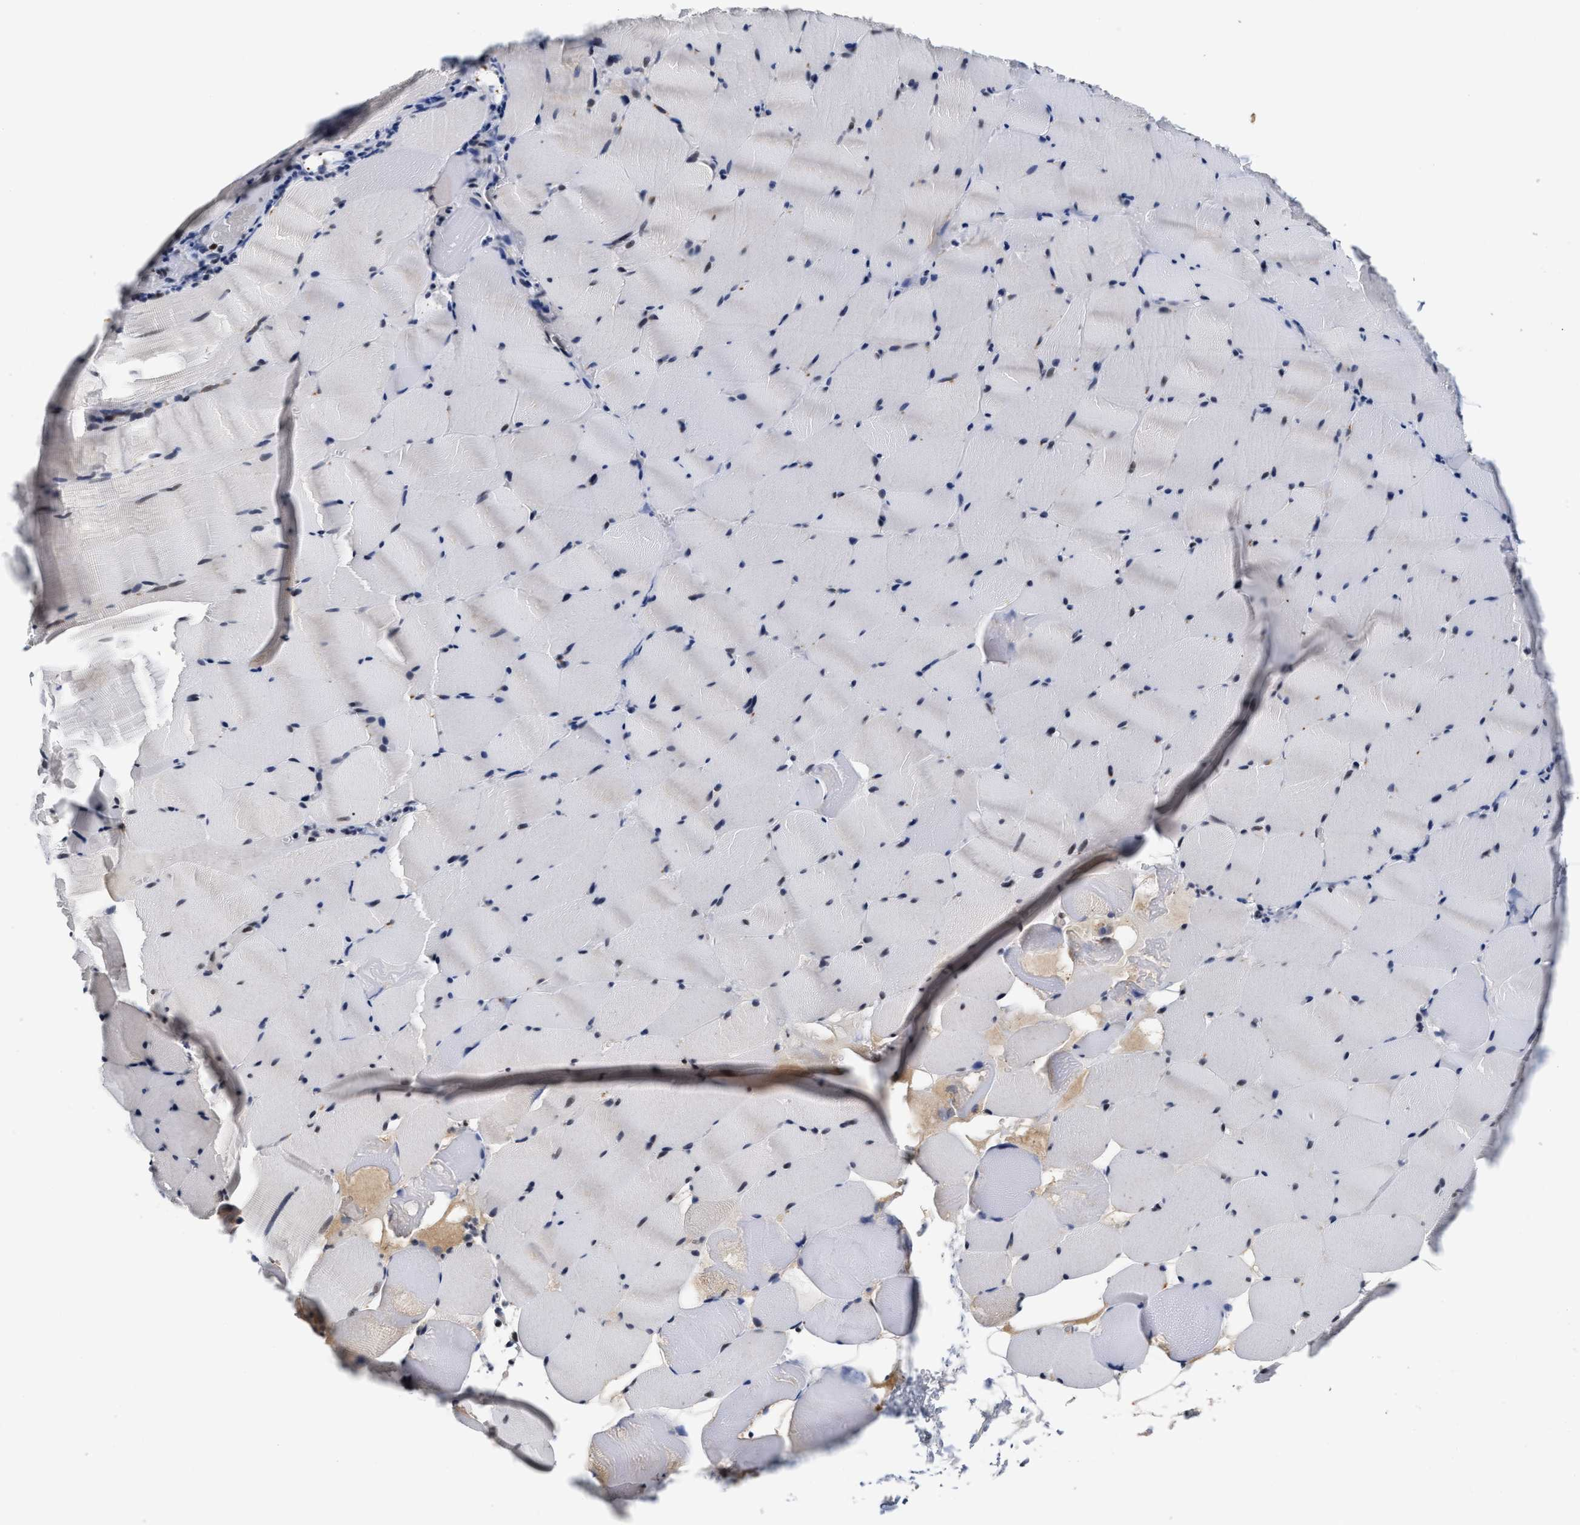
{"staining": {"intensity": "moderate", "quantity": "25%-75%", "location": "nuclear"}, "tissue": "skeletal muscle", "cell_type": "Myocytes", "image_type": "normal", "snomed": [{"axis": "morphology", "description": "Normal tissue, NOS"}, {"axis": "topography", "description": "Skeletal muscle"}], "caption": "A histopathology image of skeletal muscle stained for a protein shows moderate nuclear brown staining in myocytes.", "gene": "INIP", "patient": {"sex": "male", "age": 62}}